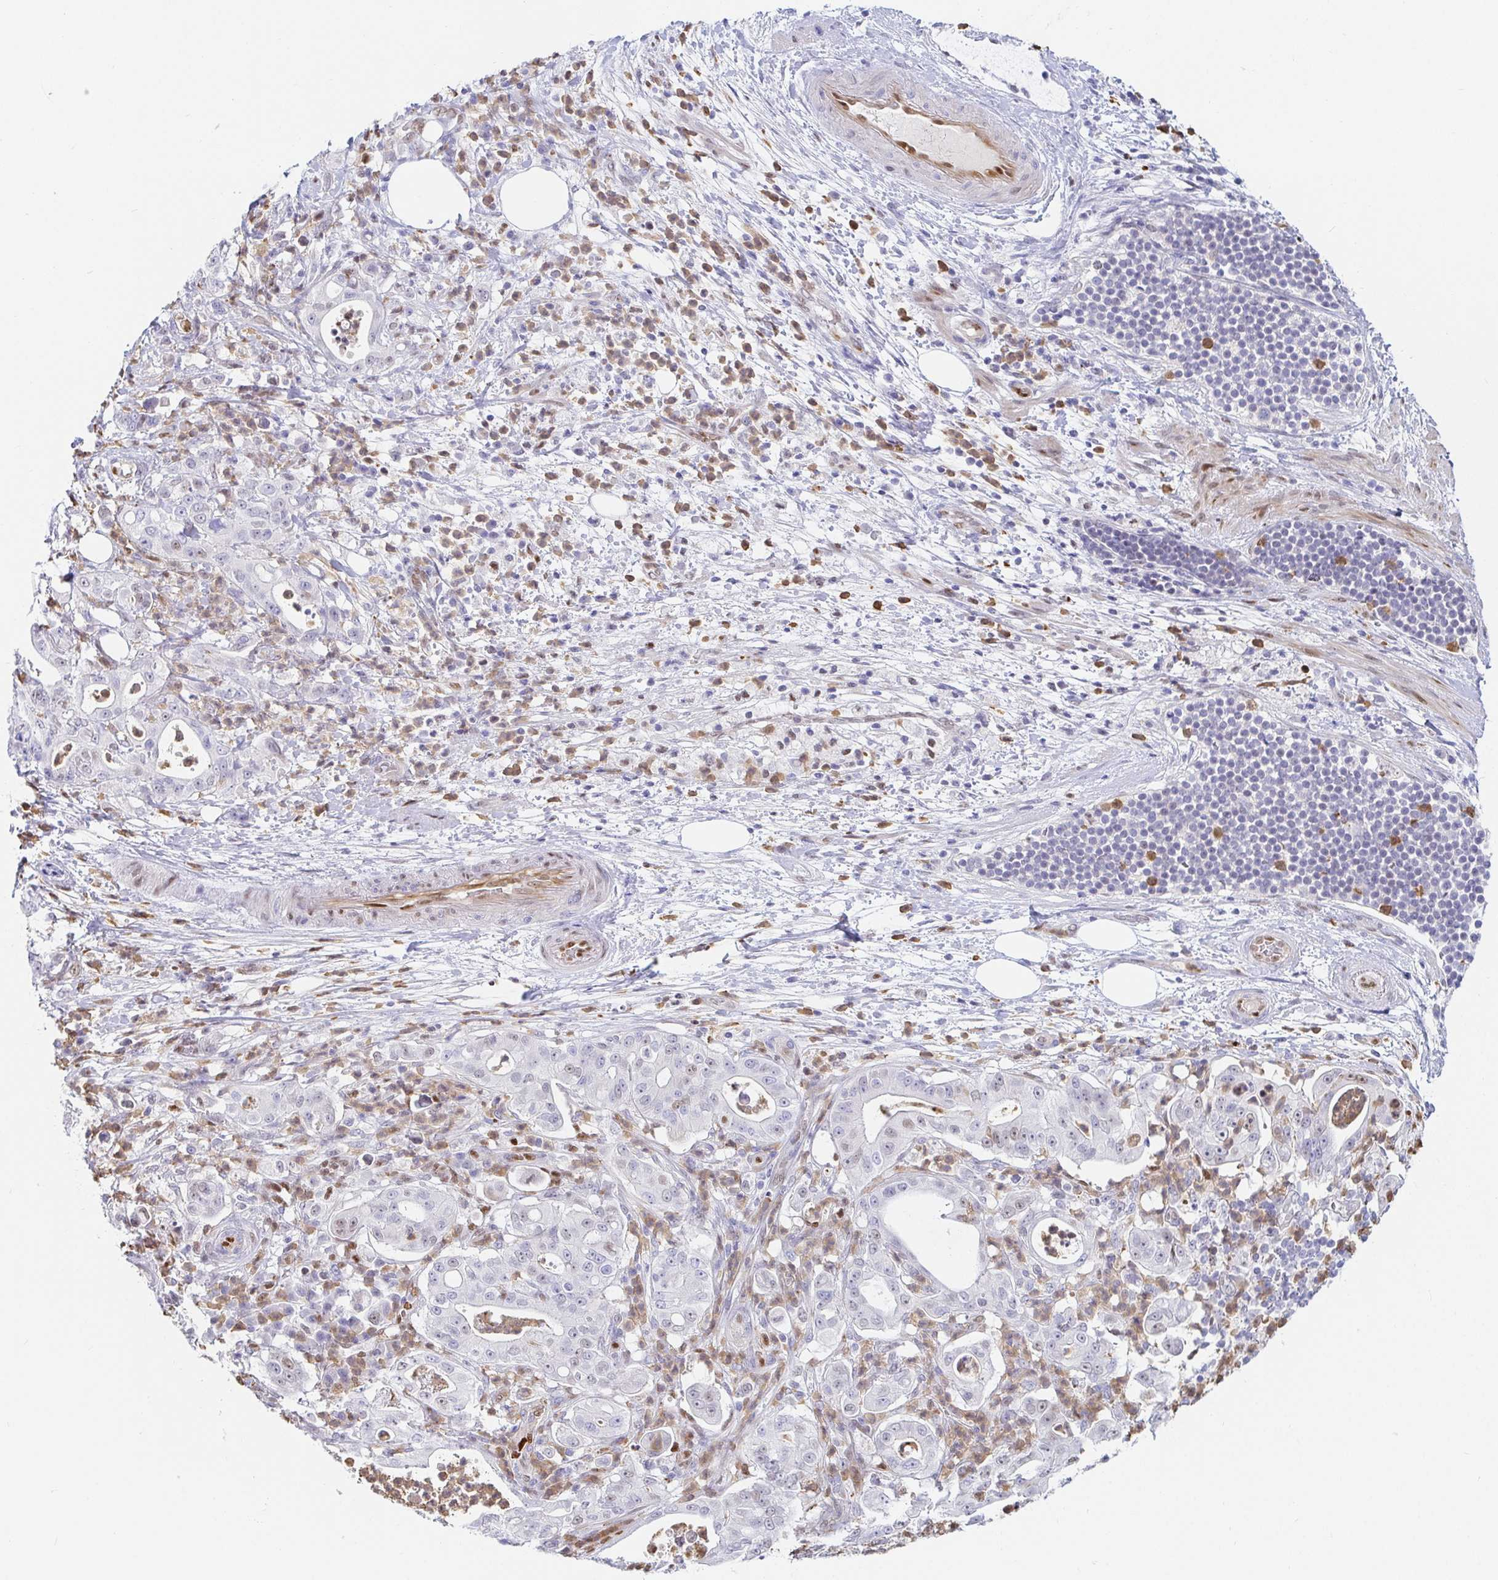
{"staining": {"intensity": "negative", "quantity": "none", "location": "none"}, "tissue": "pancreatic cancer", "cell_type": "Tumor cells", "image_type": "cancer", "snomed": [{"axis": "morphology", "description": "Adenocarcinoma, NOS"}, {"axis": "topography", "description": "Pancreas"}], "caption": "Protein analysis of pancreatic cancer exhibits no significant staining in tumor cells.", "gene": "HINFP", "patient": {"sex": "male", "age": 71}}